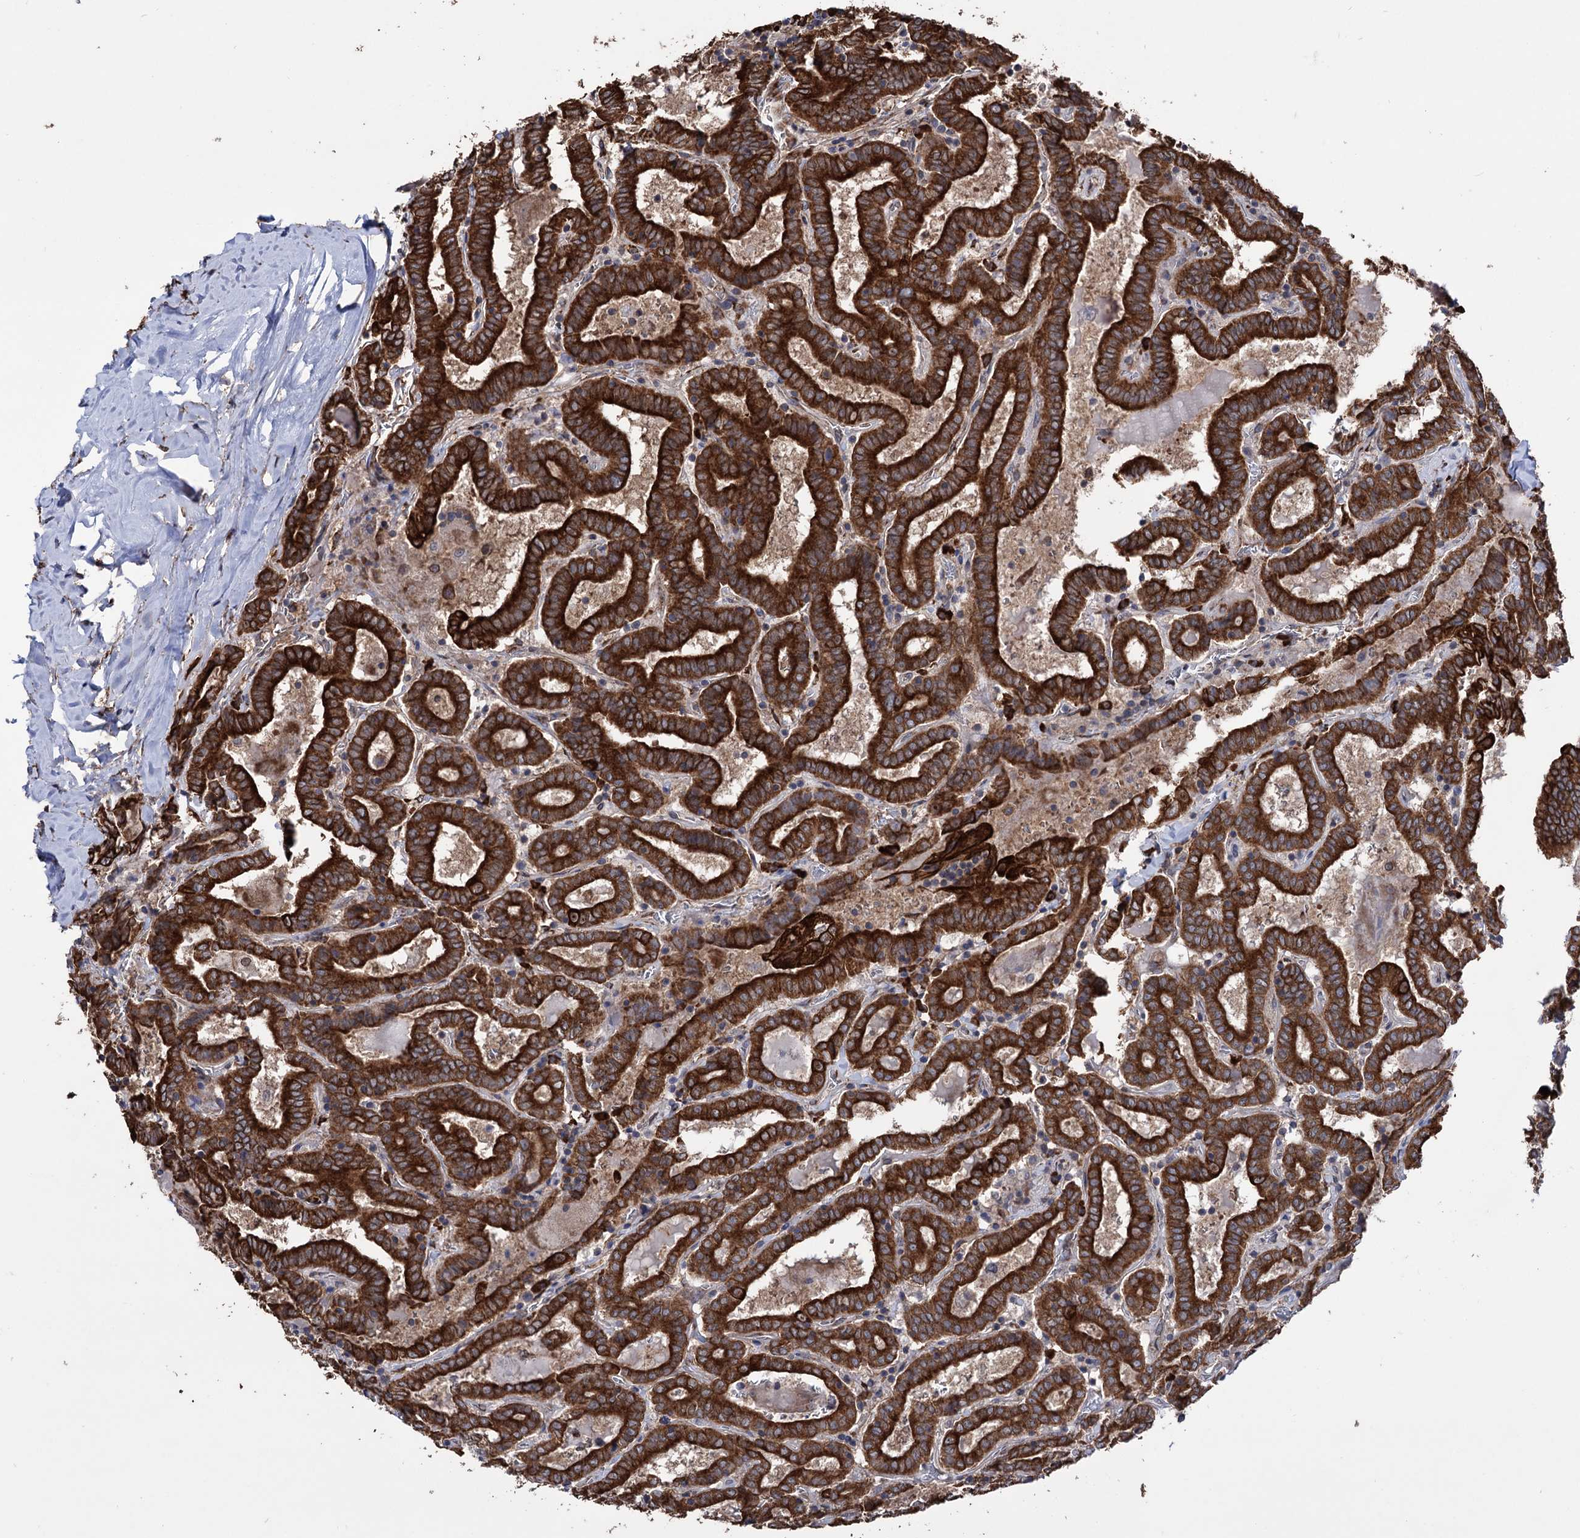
{"staining": {"intensity": "strong", "quantity": ">75%", "location": "cytoplasmic/membranous"}, "tissue": "thyroid cancer", "cell_type": "Tumor cells", "image_type": "cancer", "snomed": [{"axis": "morphology", "description": "Papillary adenocarcinoma, NOS"}, {"axis": "topography", "description": "Thyroid gland"}], "caption": "A high-resolution micrograph shows immunohistochemistry (IHC) staining of thyroid papillary adenocarcinoma, which displays strong cytoplasmic/membranous staining in about >75% of tumor cells. The protein of interest is shown in brown color, while the nuclei are stained blue.", "gene": "CDAN1", "patient": {"sex": "female", "age": 72}}